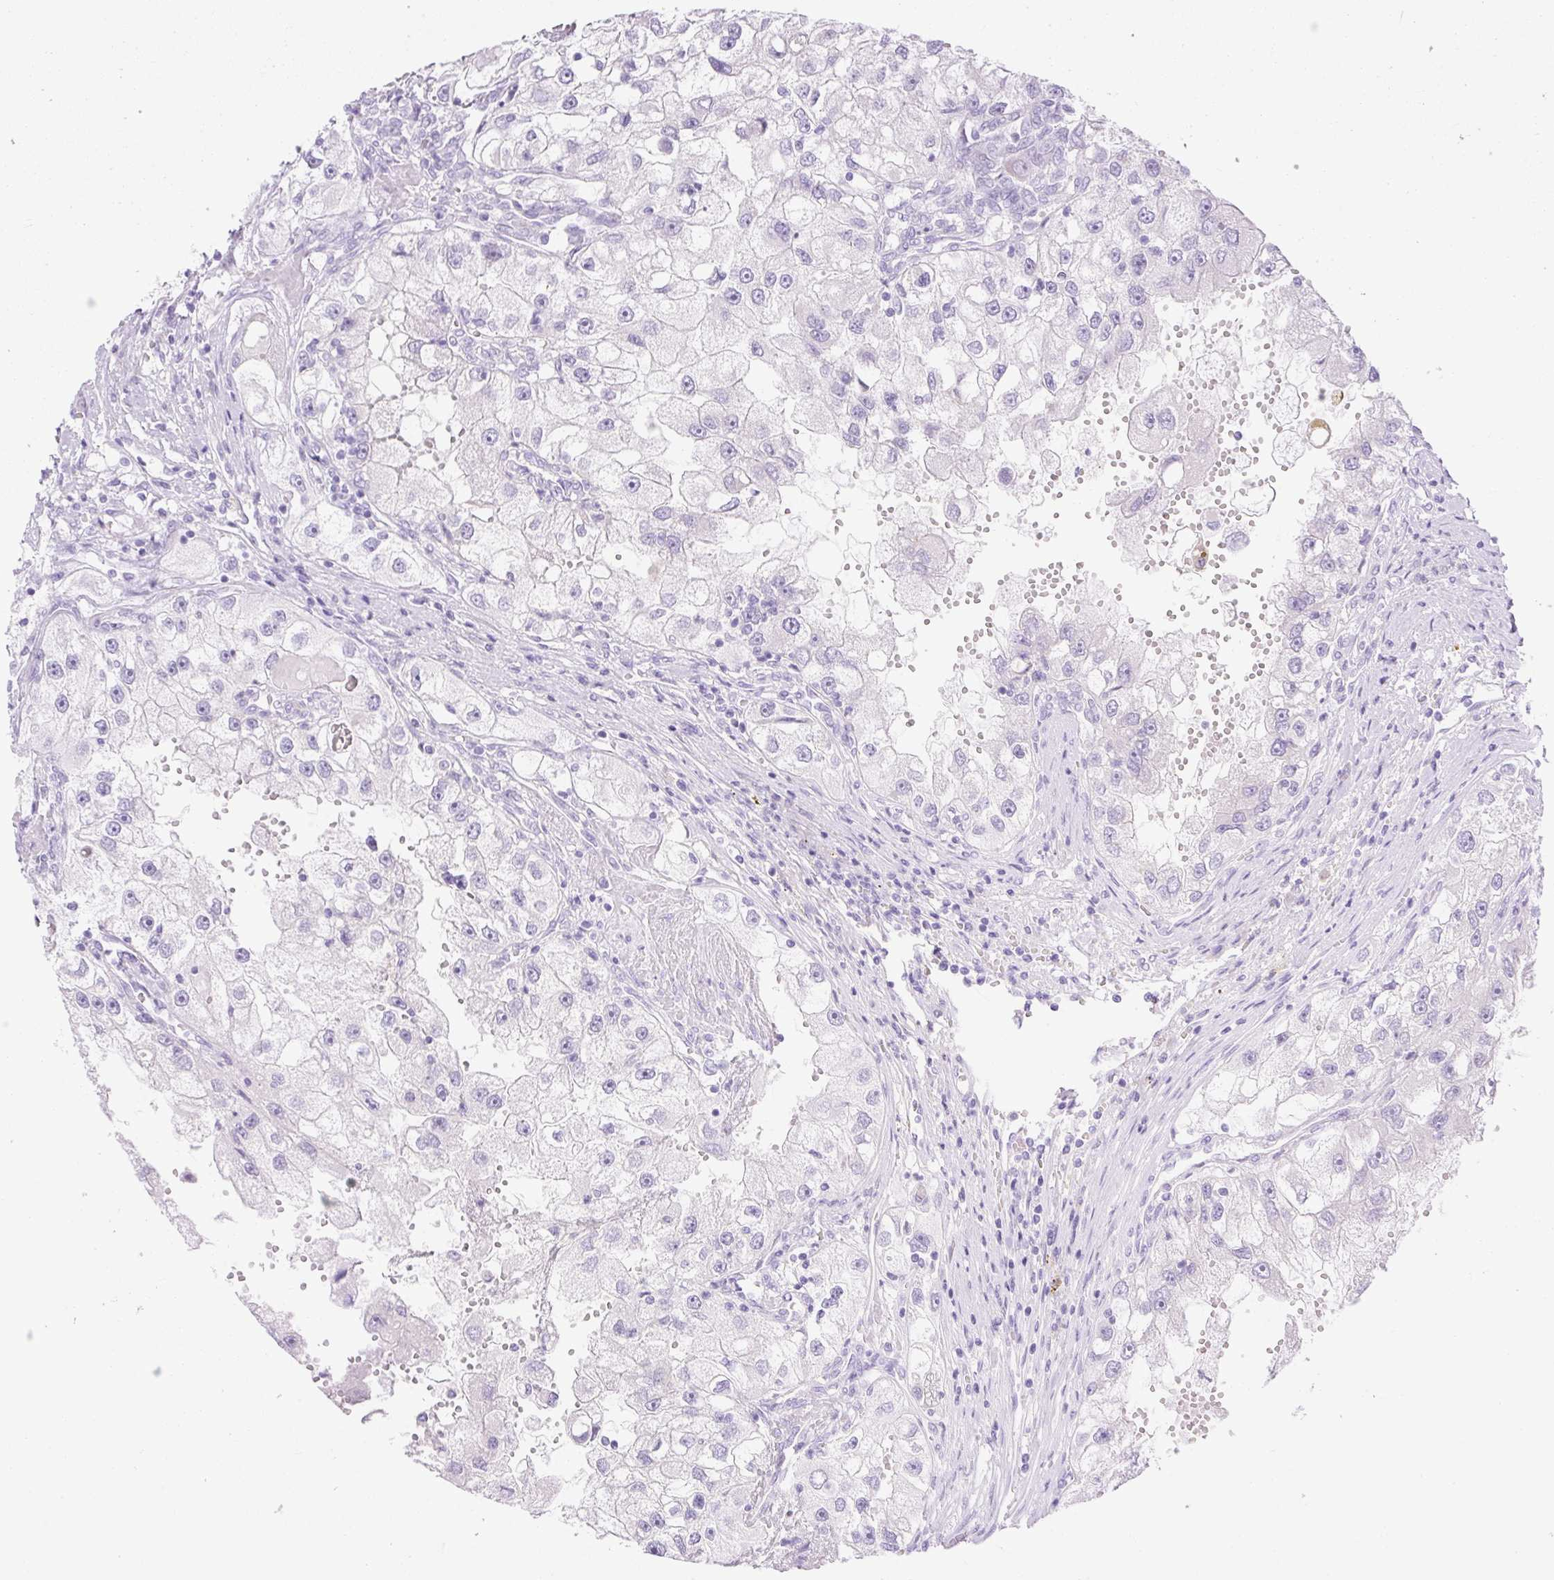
{"staining": {"intensity": "negative", "quantity": "none", "location": "none"}, "tissue": "renal cancer", "cell_type": "Tumor cells", "image_type": "cancer", "snomed": [{"axis": "morphology", "description": "Adenocarcinoma, NOS"}, {"axis": "topography", "description": "Kidney"}], "caption": "Histopathology image shows no significant protein expression in tumor cells of renal adenocarcinoma.", "gene": "SLC25A40", "patient": {"sex": "male", "age": 63}}